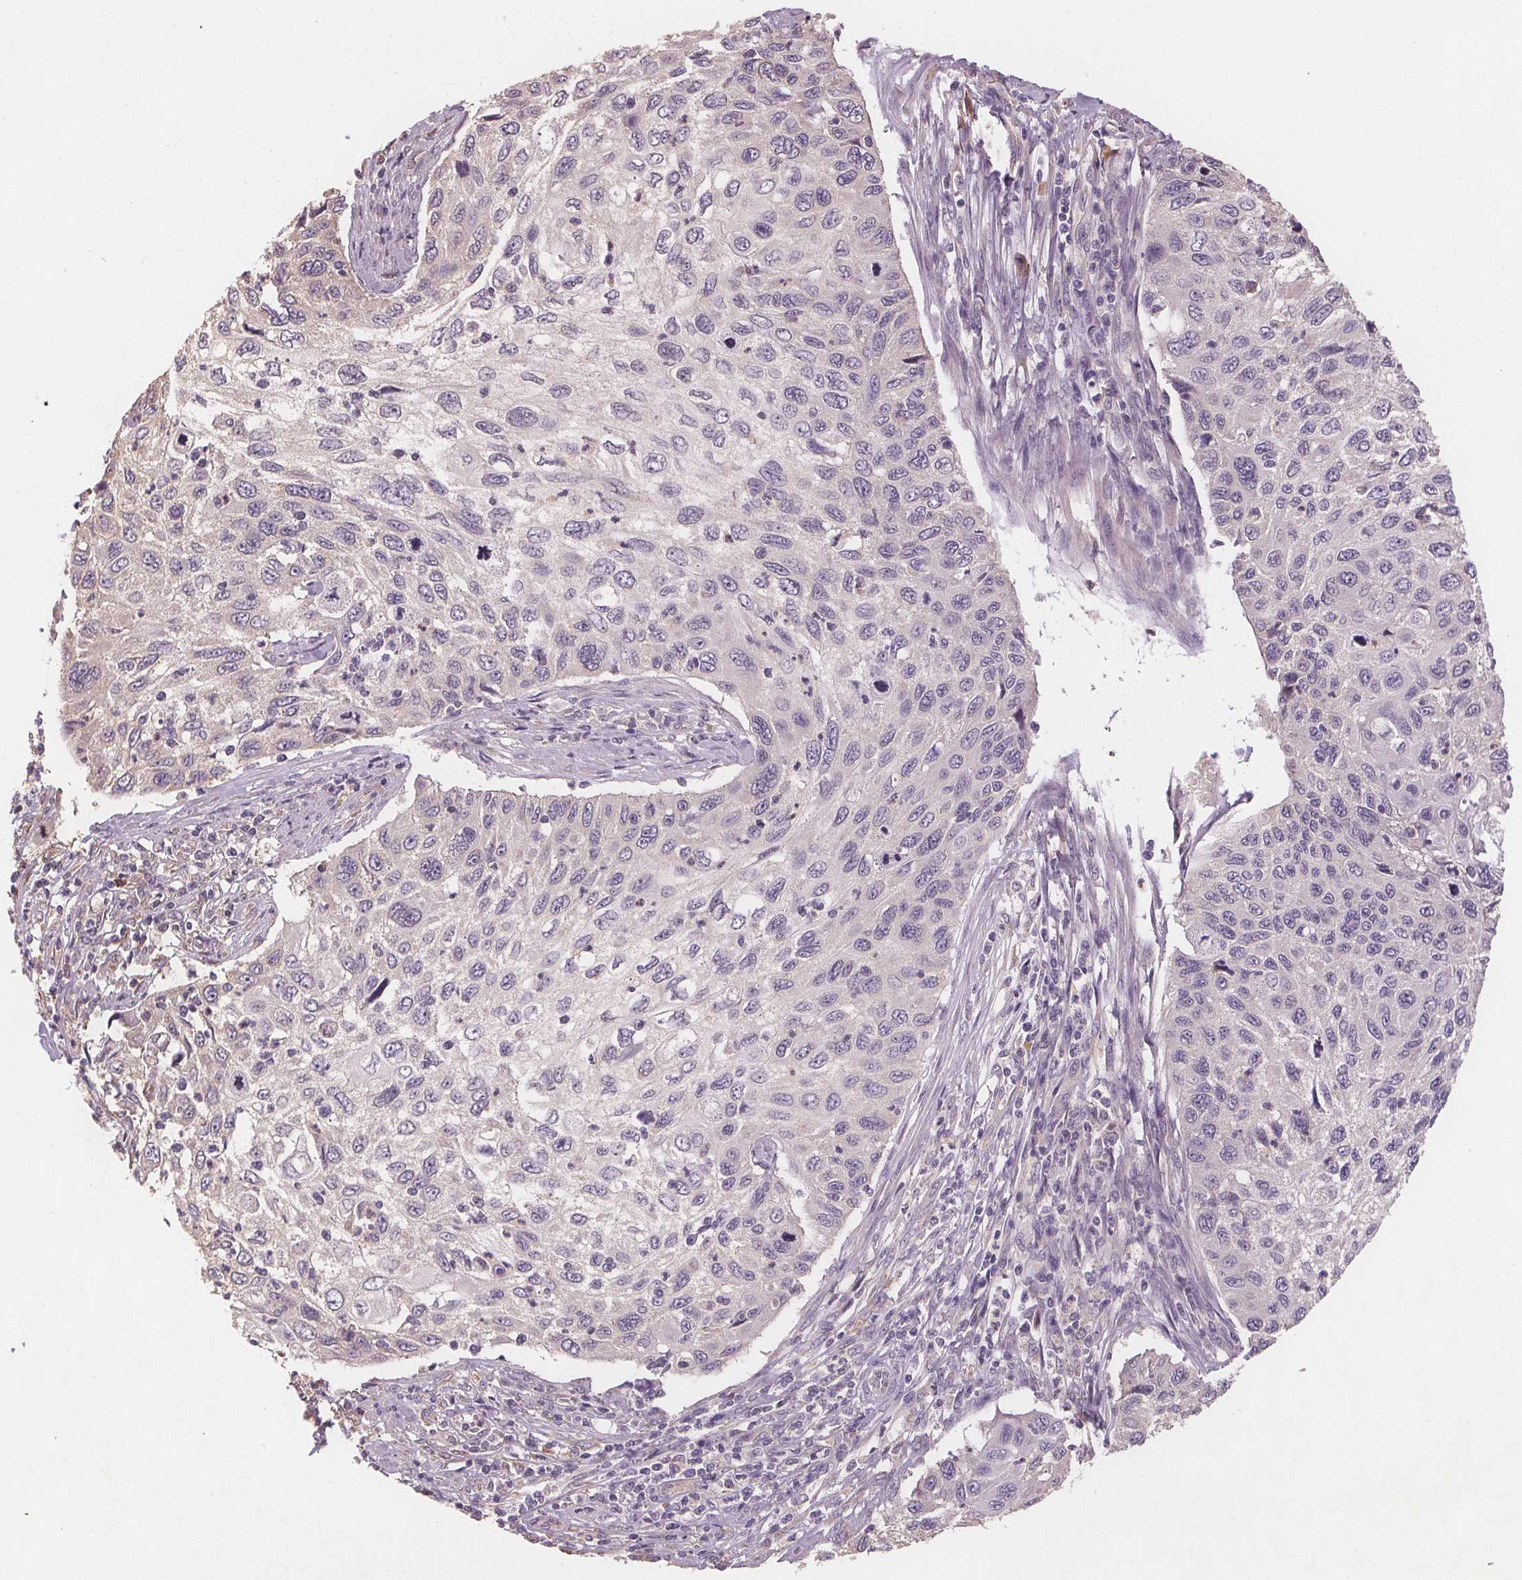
{"staining": {"intensity": "negative", "quantity": "none", "location": "none"}, "tissue": "cervical cancer", "cell_type": "Tumor cells", "image_type": "cancer", "snomed": [{"axis": "morphology", "description": "Squamous cell carcinoma, NOS"}, {"axis": "topography", "description": "Cervix"}], "caption": "Cervical cancer was stained to show a protein in brown. There is no significant positivity in tumor cells.", "gene": "TMEM80", "patient": {"sex": "female", "age": 70}}